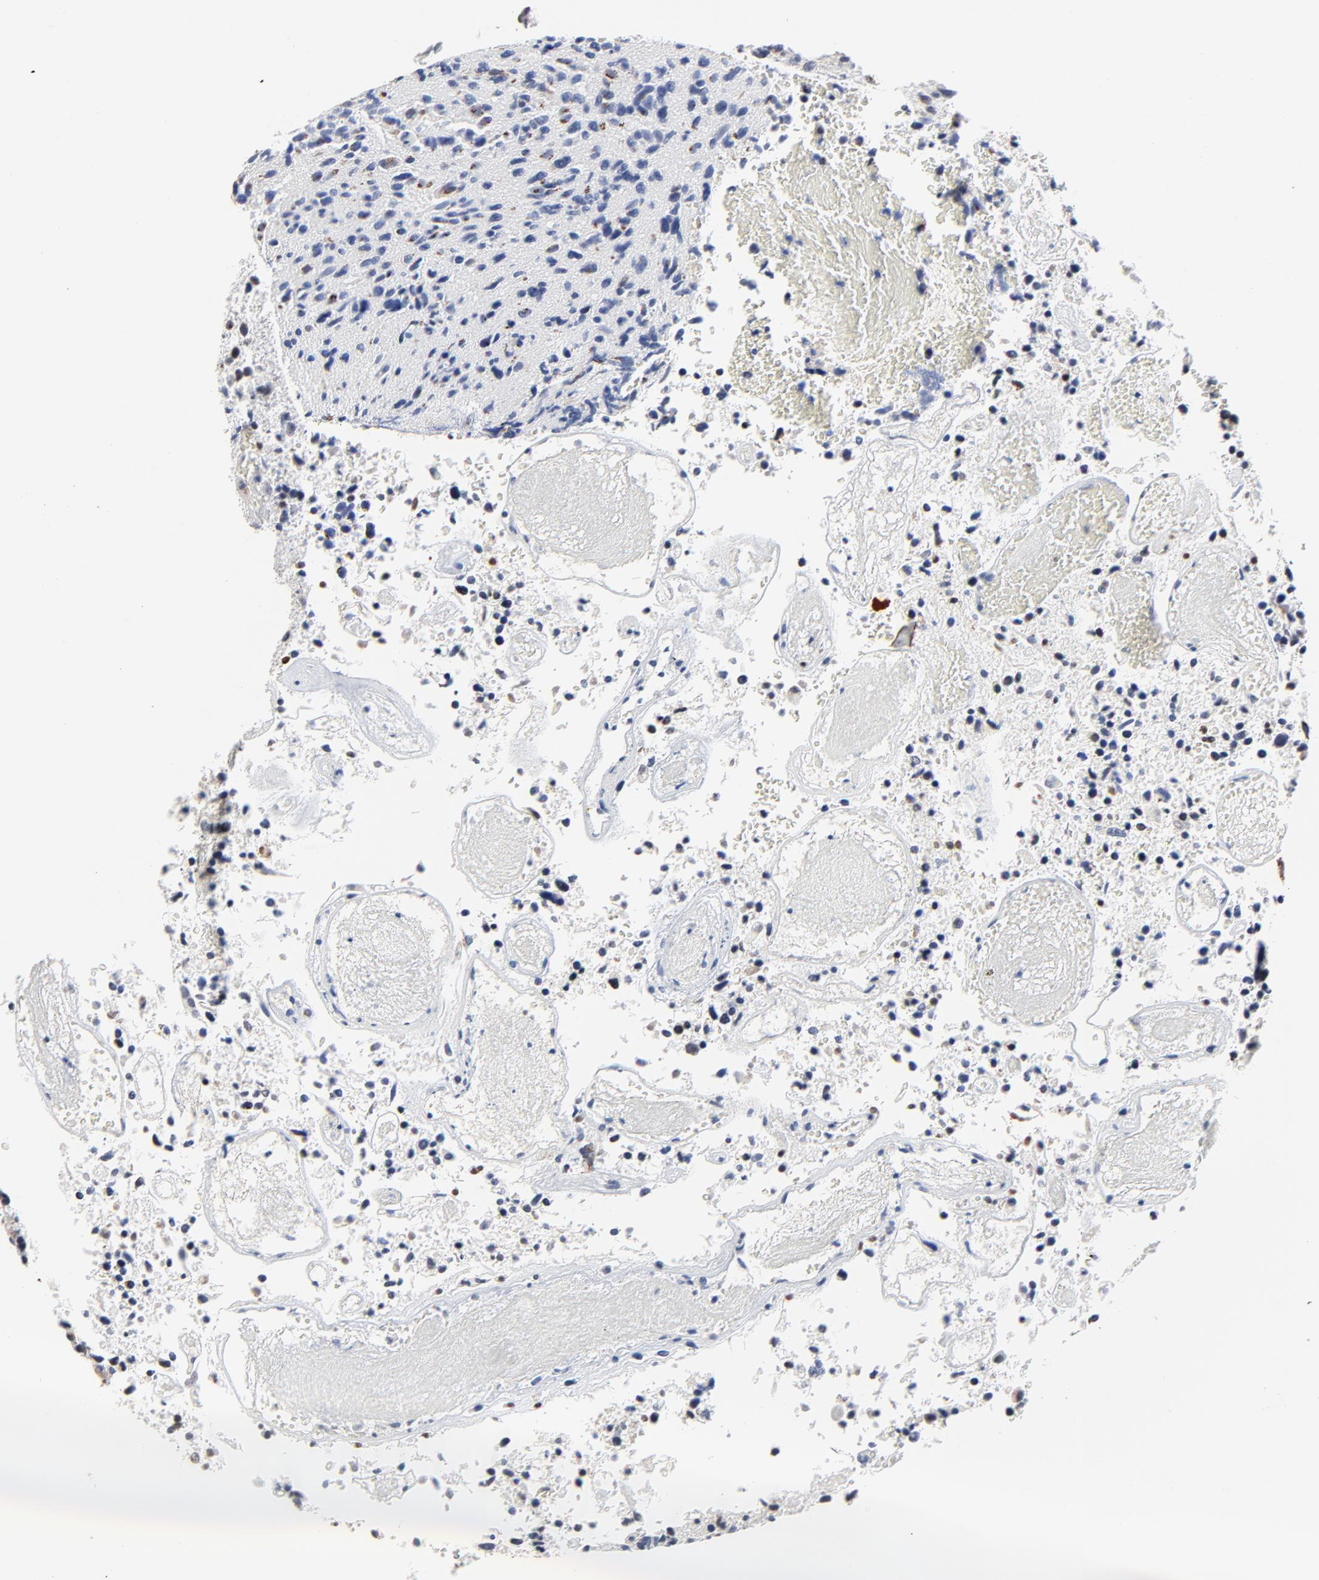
{"staining": {"intensity": "negative", "quantity": "none", "location": "none"}, "tissue": "glioma", "cell_type": "Tumor cells", "image_type": "cancer", "snomed": [{"axis": "morphology", "description": "Glioma, malignant, High grade"}, {"axis": "topography", "description": "Brain"}], "caption": "Protein analysis of malignant glioma (high-grade) reveals no significant expression in tumor cells. The staining was performed using DAB (3,3'-diaminobenzidine) to visualize the protein expression in brown, while the nuclei were stained in blue with hematoxylin (Magnification: 20x).", "gene": "LNX1", "patient": {"sex": "male", "age": 72}}